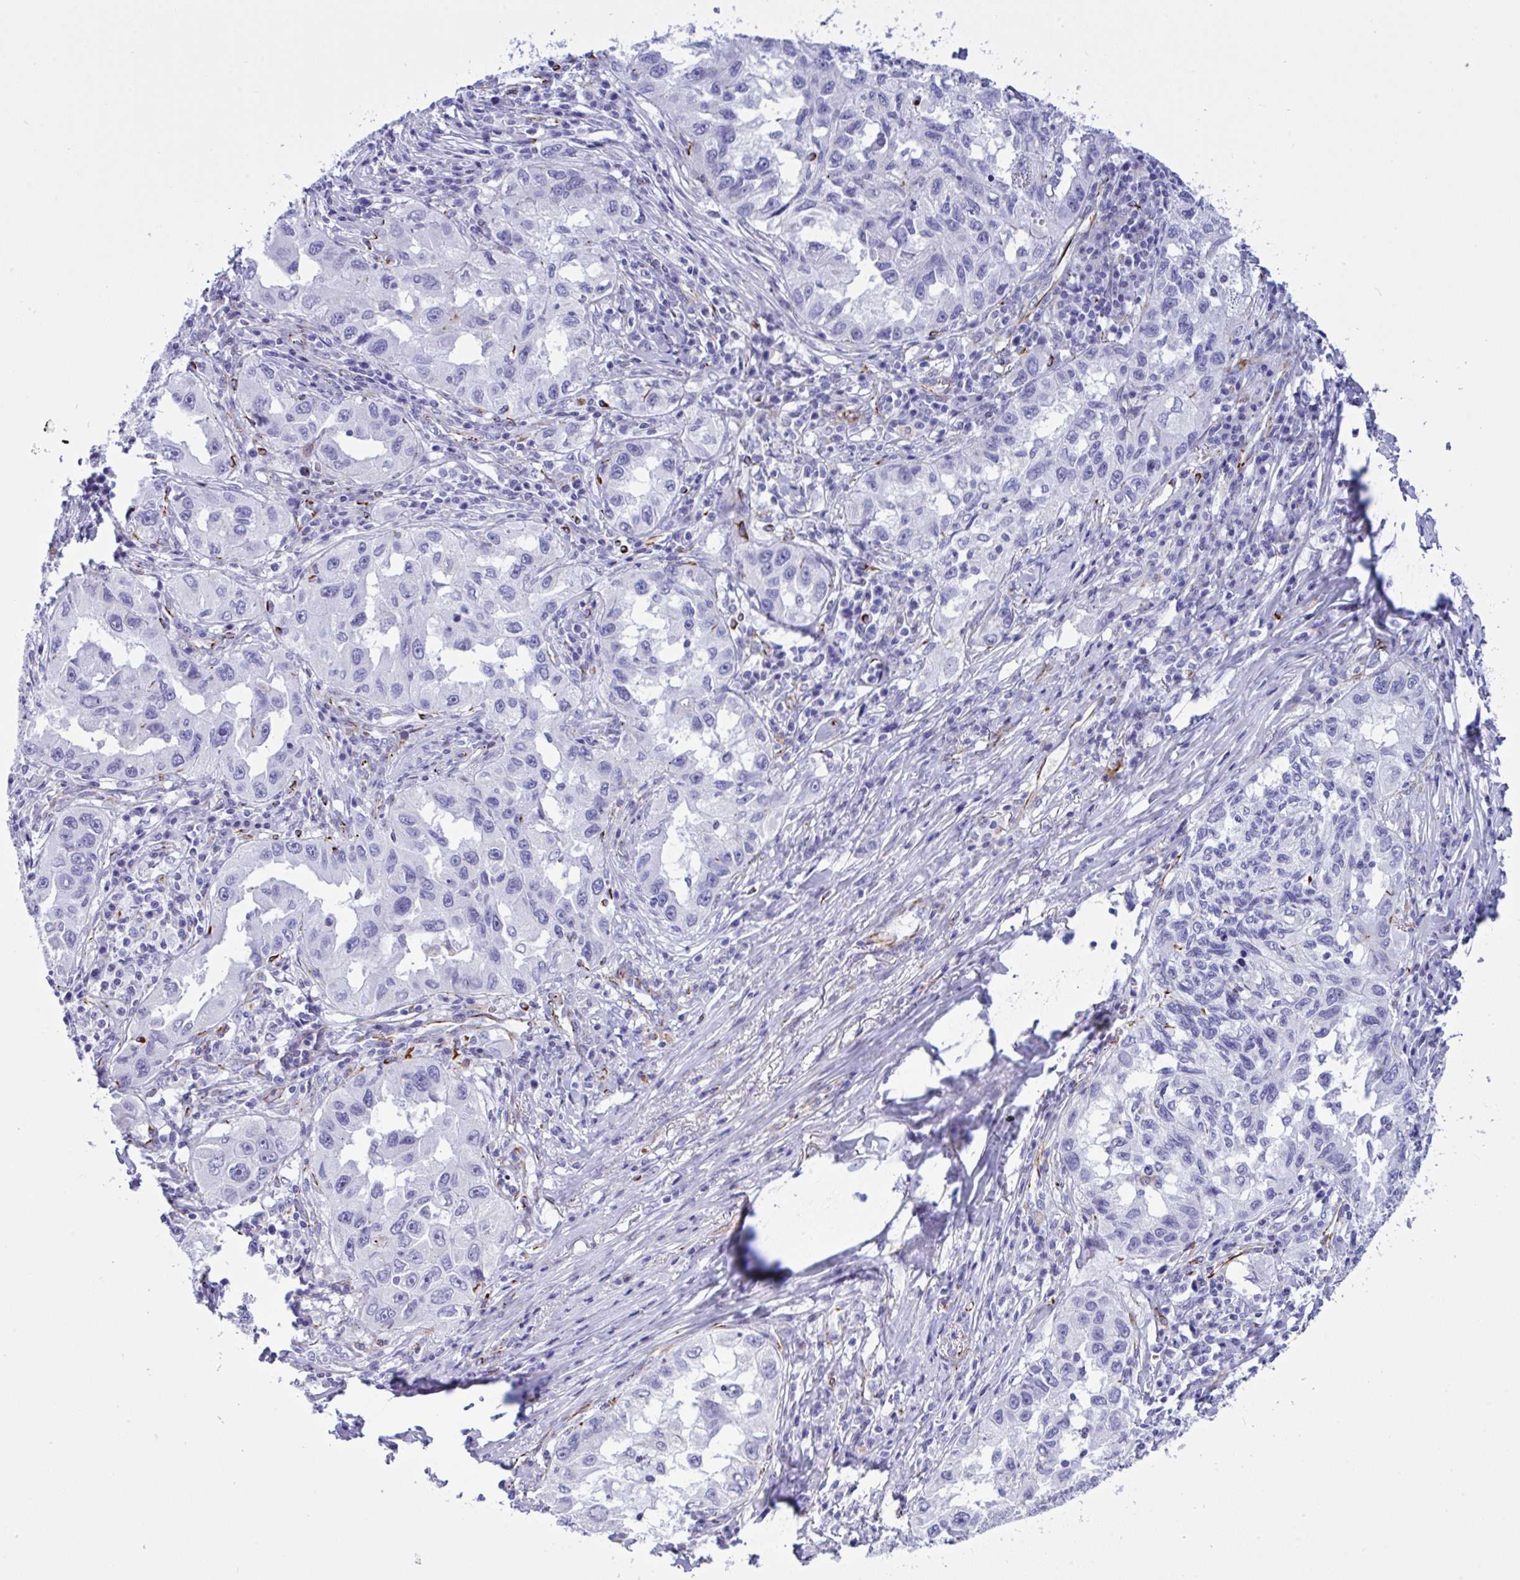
{"staining": {"intensity": "negative", "quantity": "none", "location": "none"}, "tissue": "lung cancer", "cell_type": "Tumor cells", "image_type": "cancer", "snomed": [{"axis": "morphology", "description": "Adenocarcinoma, NOS"}, {"axis": "topography", "description": "Lung"}], "caption": "IHC of human lung cancer reveals no staining in tumor cells.", "gene": "SMAD5", "patient": {"sex": "female", "age": 73}}